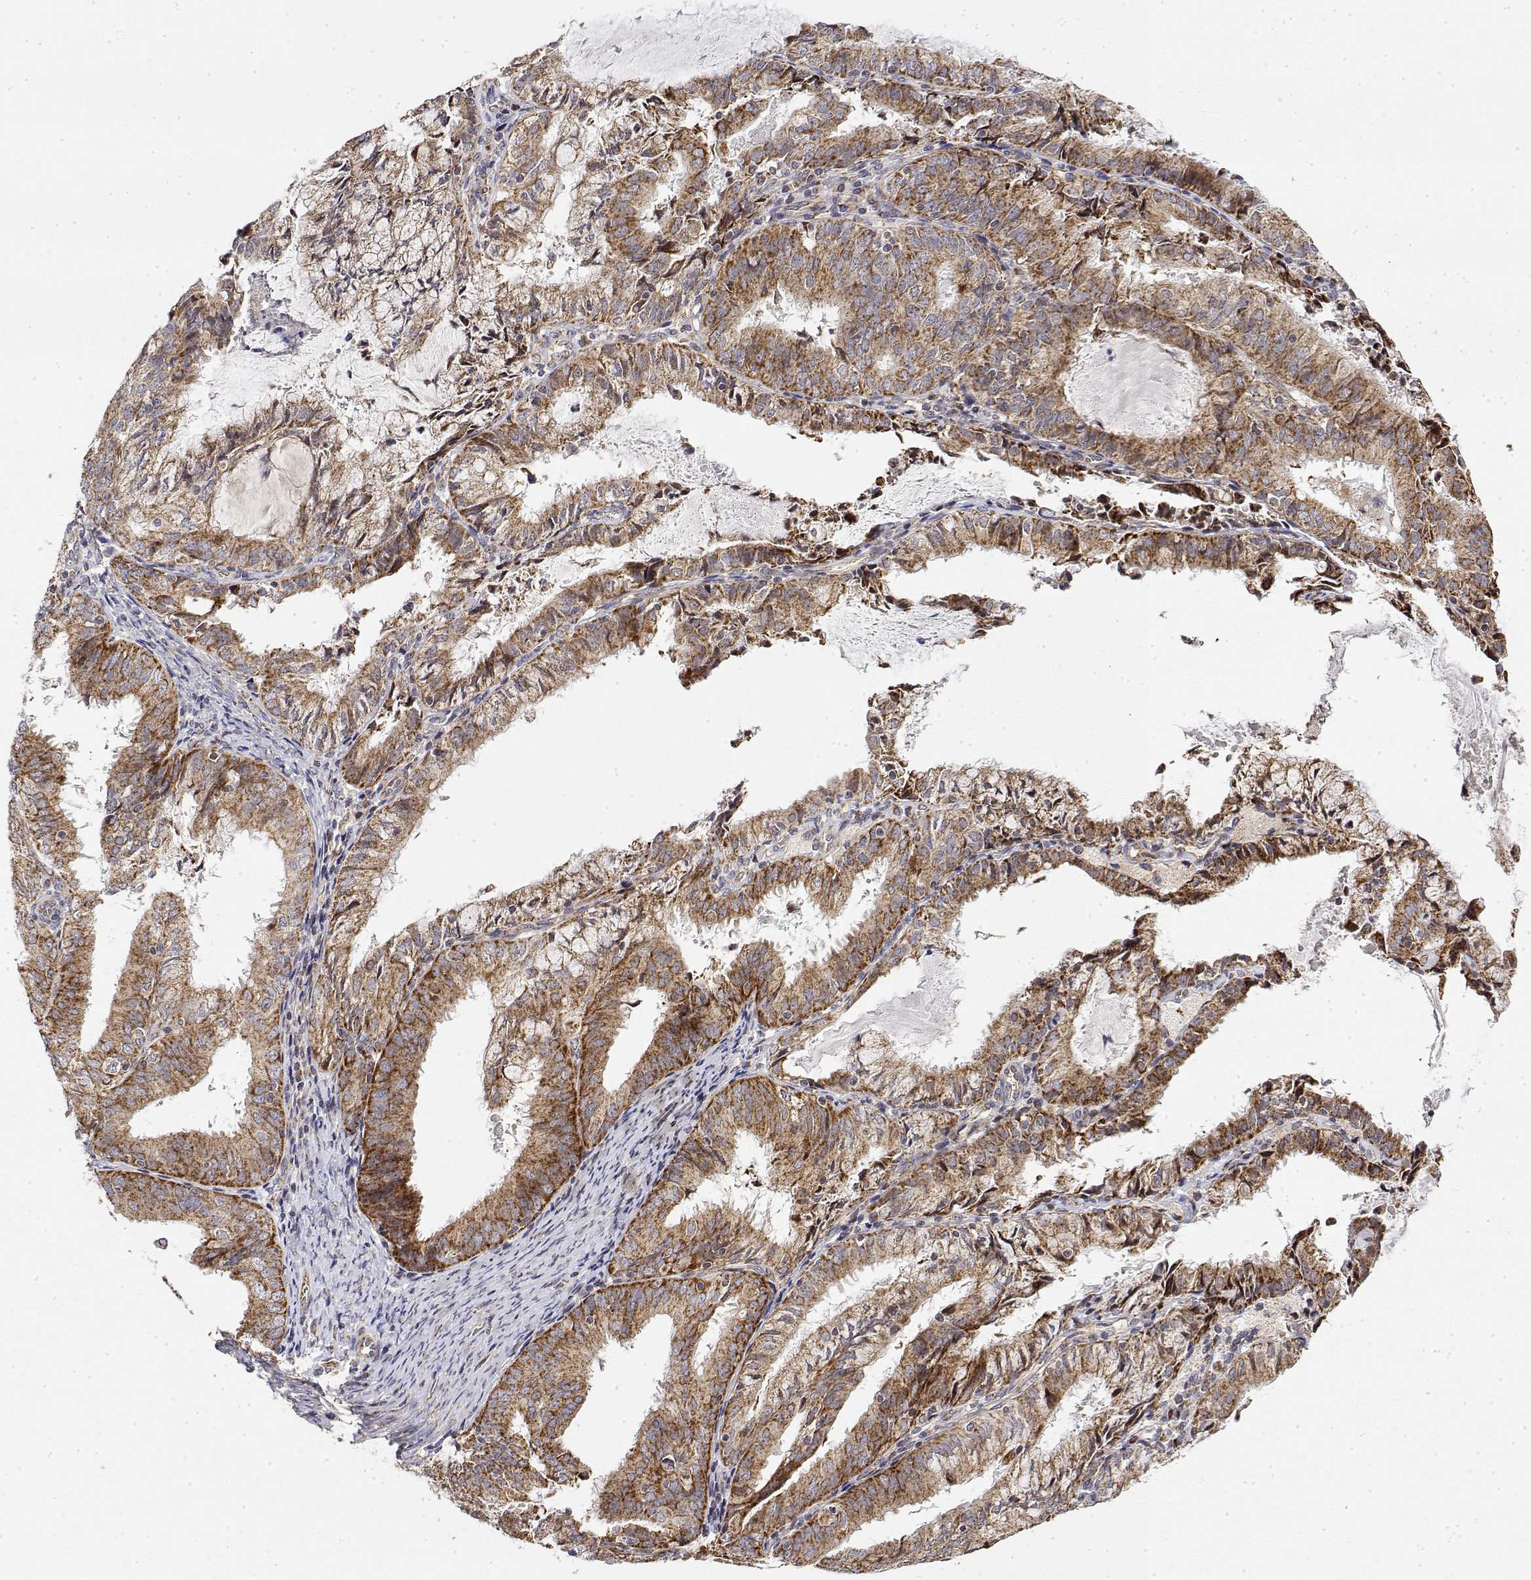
{"staining": {"intensity": "moderate", "quantity": ">75%", "location": "cytoplasmic/membranous"}, "tissue": "endometrial cancer", "cell_type": "Tumor cells", "image_type": "cancer", "snomed": [{"axis": "morphology", "description": "Adenocarcinoma, NOS"}, {"axis": "topography", "description": "Endometrium"}], "caption": "Approximately >75% of tumor cells in endometrial adenocarcinoma show moderate cytoplasmic/membranous protein positivity as visualized by brown immunohistochemical staining.", "gene": "GADD45GIP1", "patient": {"sex": "female", "age": 57}}